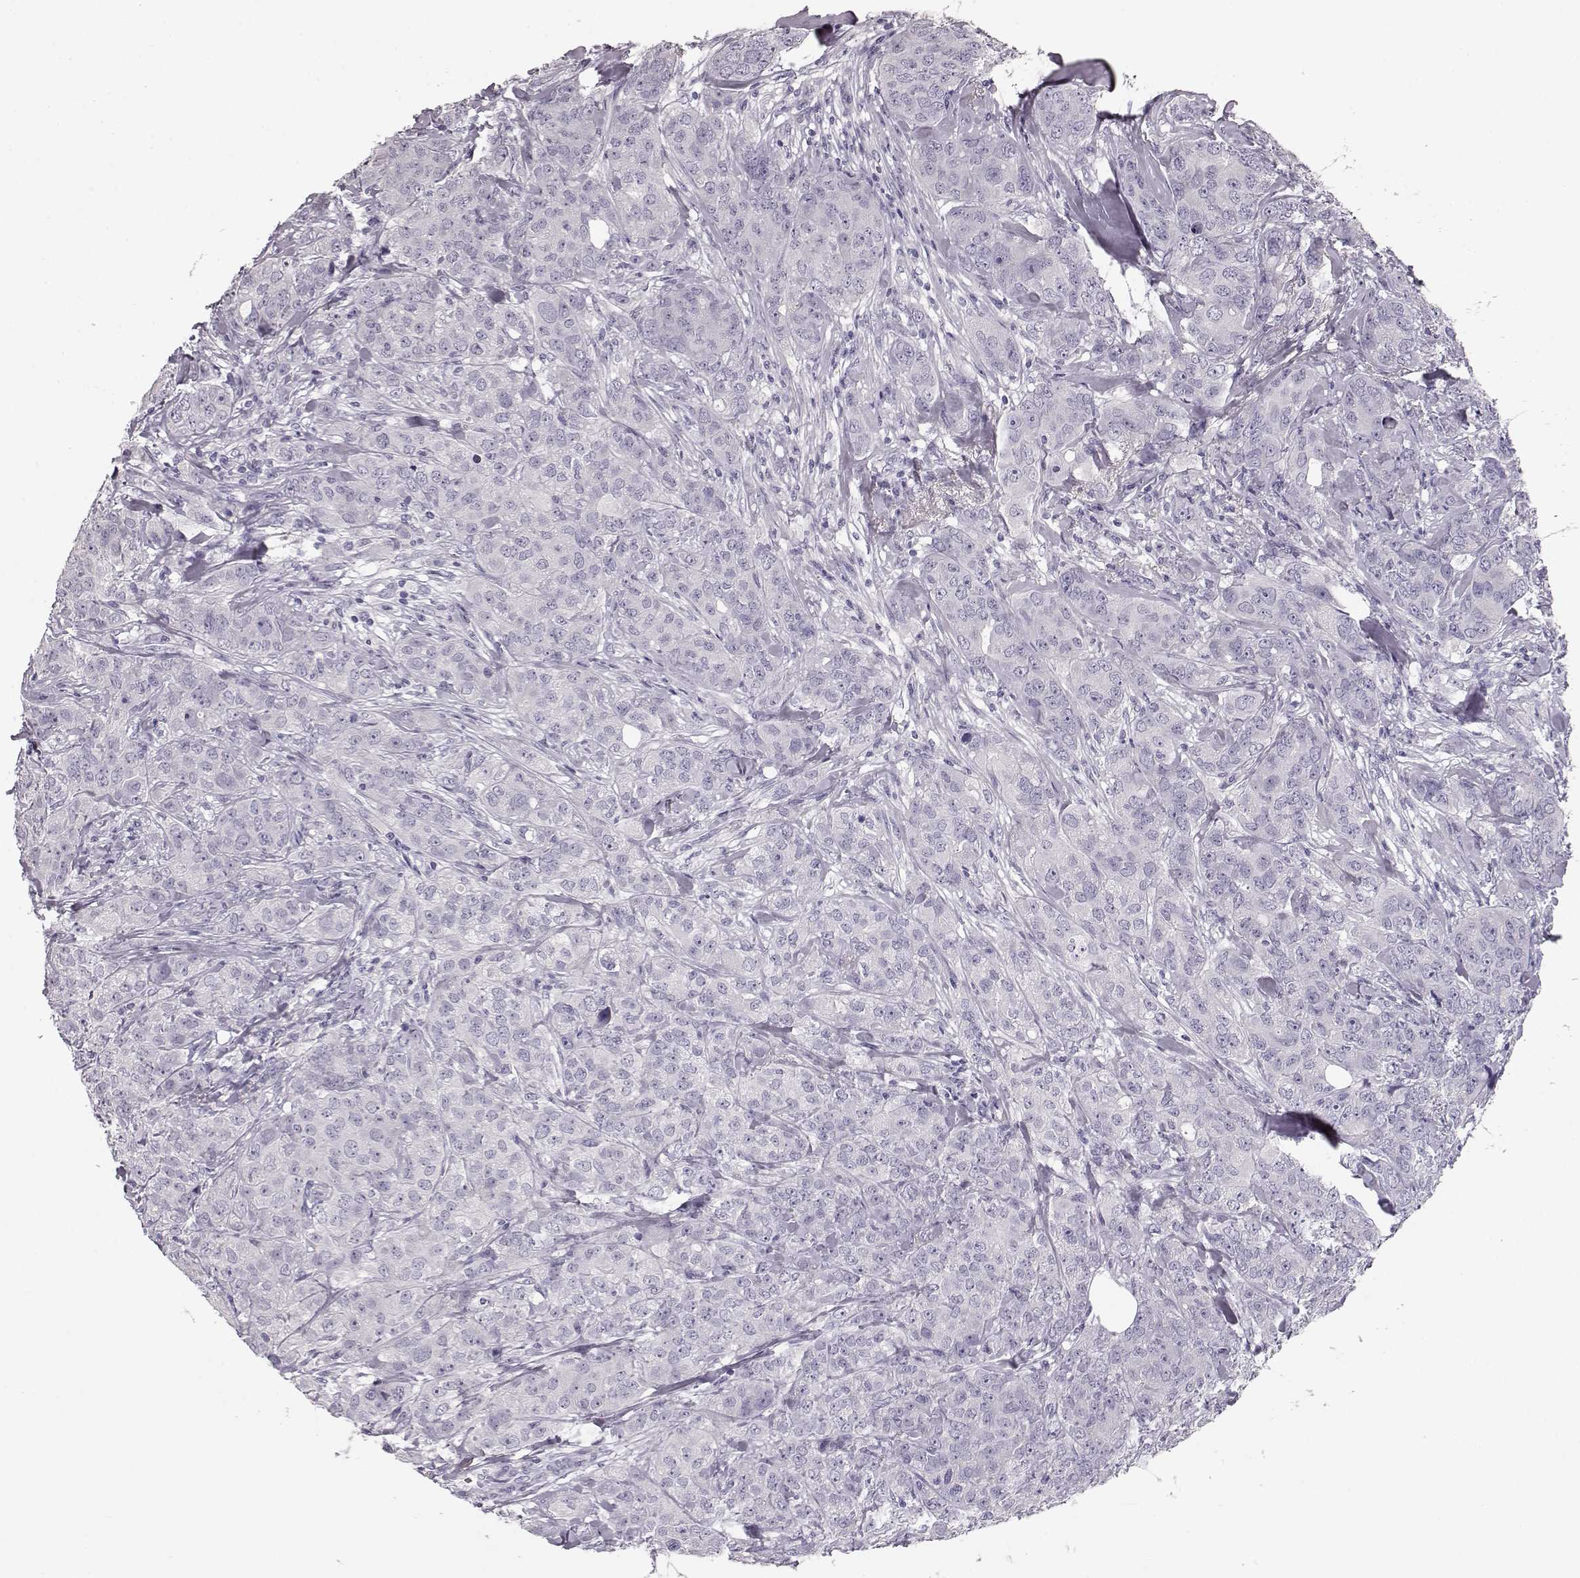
{"staining": {"intensity": "negative", "quantity": "none", "location": "none"}, "tissue": "breast cancer", "cell_type": "Tumor cells", "image_type": "cancer", "snomed": [{"axis": "morphology", "description": "Duct carcinoma"}, {"axis": "topography", "description": "Breast"}], "caption": "This is an IHC micrograph of breast cancer. There is no positivity in tumor cells.", "gene": "NPTXR", "patient": {"sex": "female", "age": 43}}